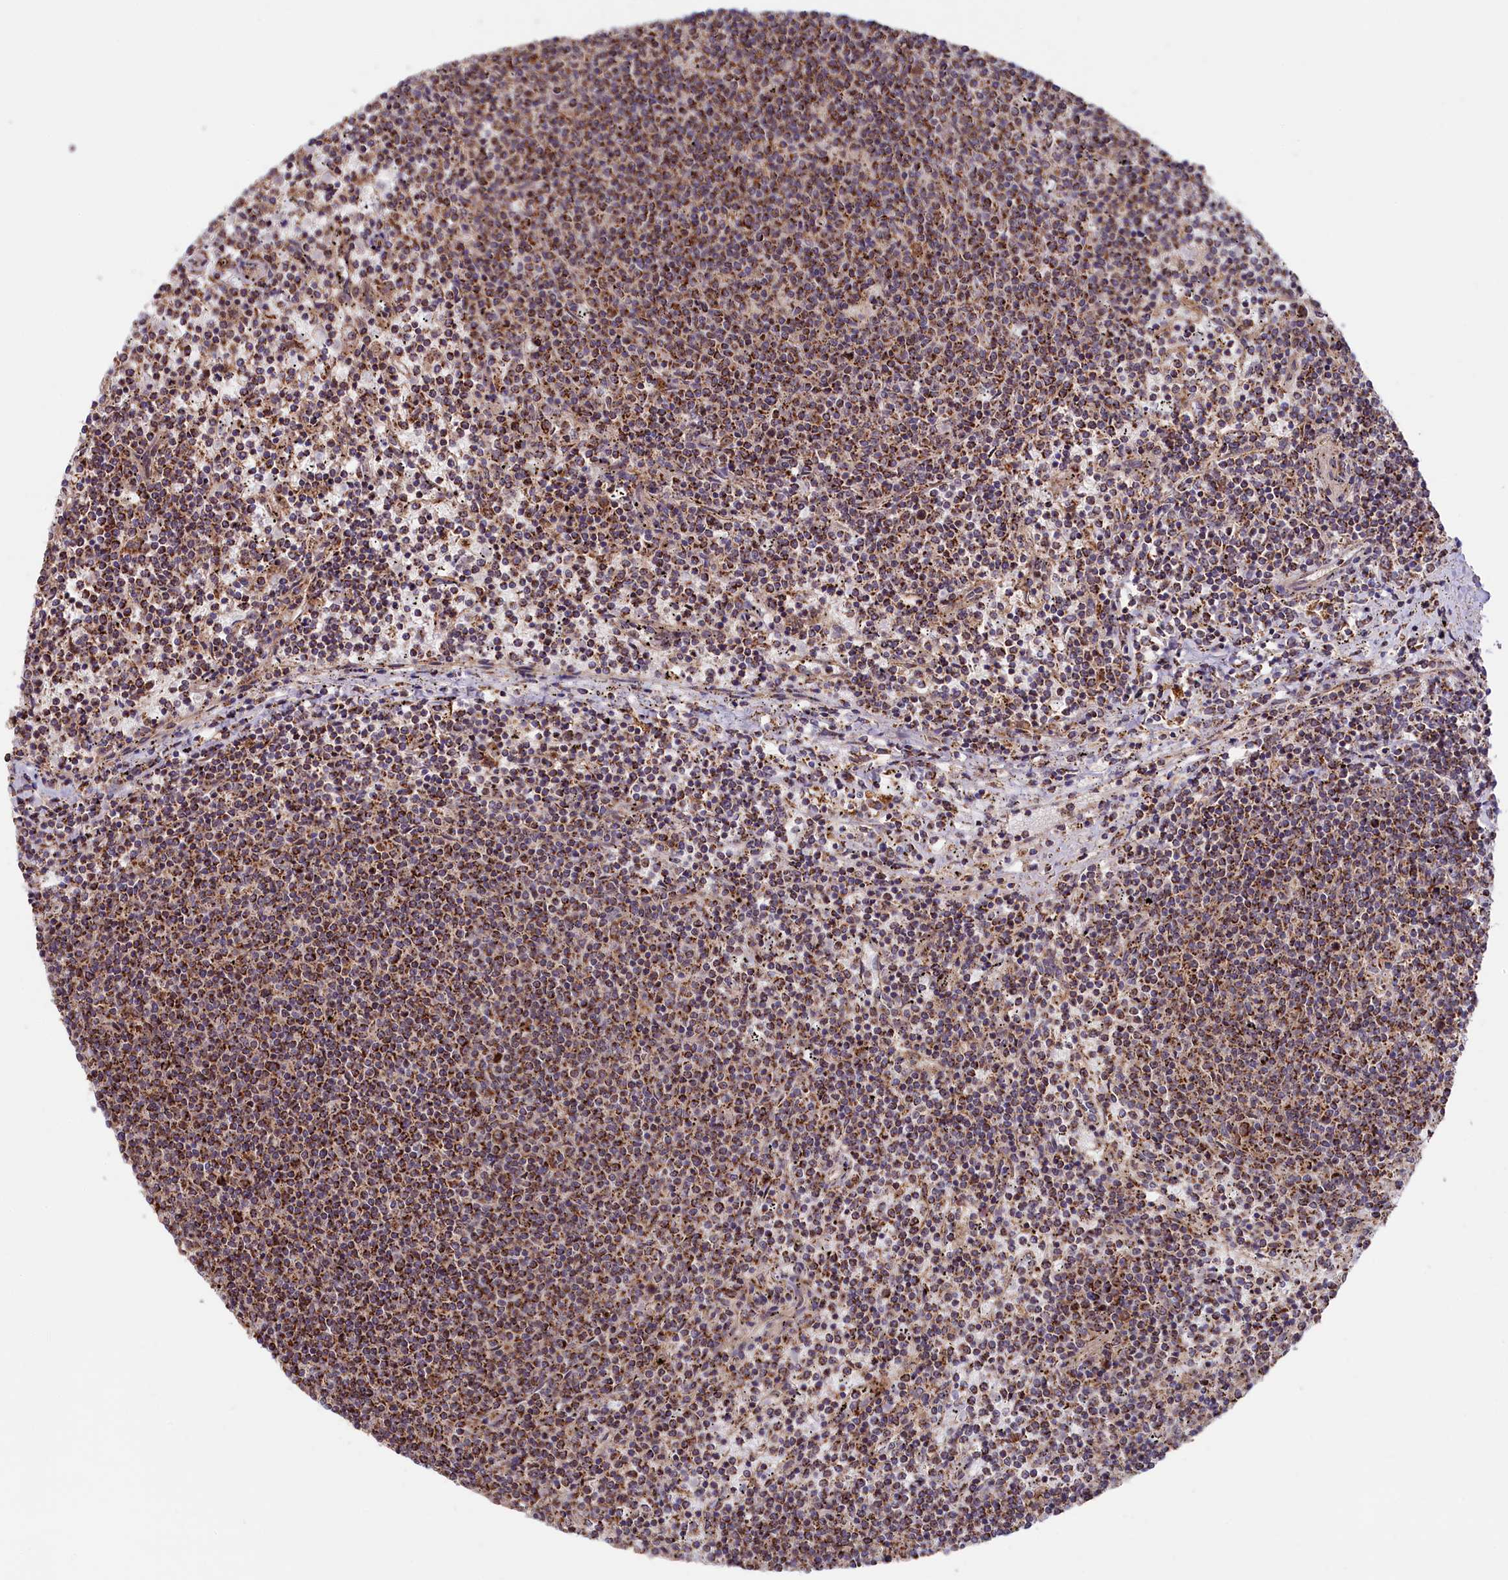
{"staining": {"intensity": "strong", "quantity": ">75%", "location": "cytoplasmic/membranous"}, "tissue": "lymphoma", "cell_type": "Tumor cells", "image_type": "cancer", "snomed": [{"axis": "morphology", "description": "Malignant lymphoma, non-Hodgkin's type, Low grade"}, {"axis": "topography", "description": "Spleen"}], "caption": "IHC micrograph of human lymphoma stained for a protein (brown), which exhibits high levels of strong cytoplasmic/membranous positivity in approximately >75% of tumor cells.", "gene": "DUS3L", "patient": {"sex": "female", "age": 50}}